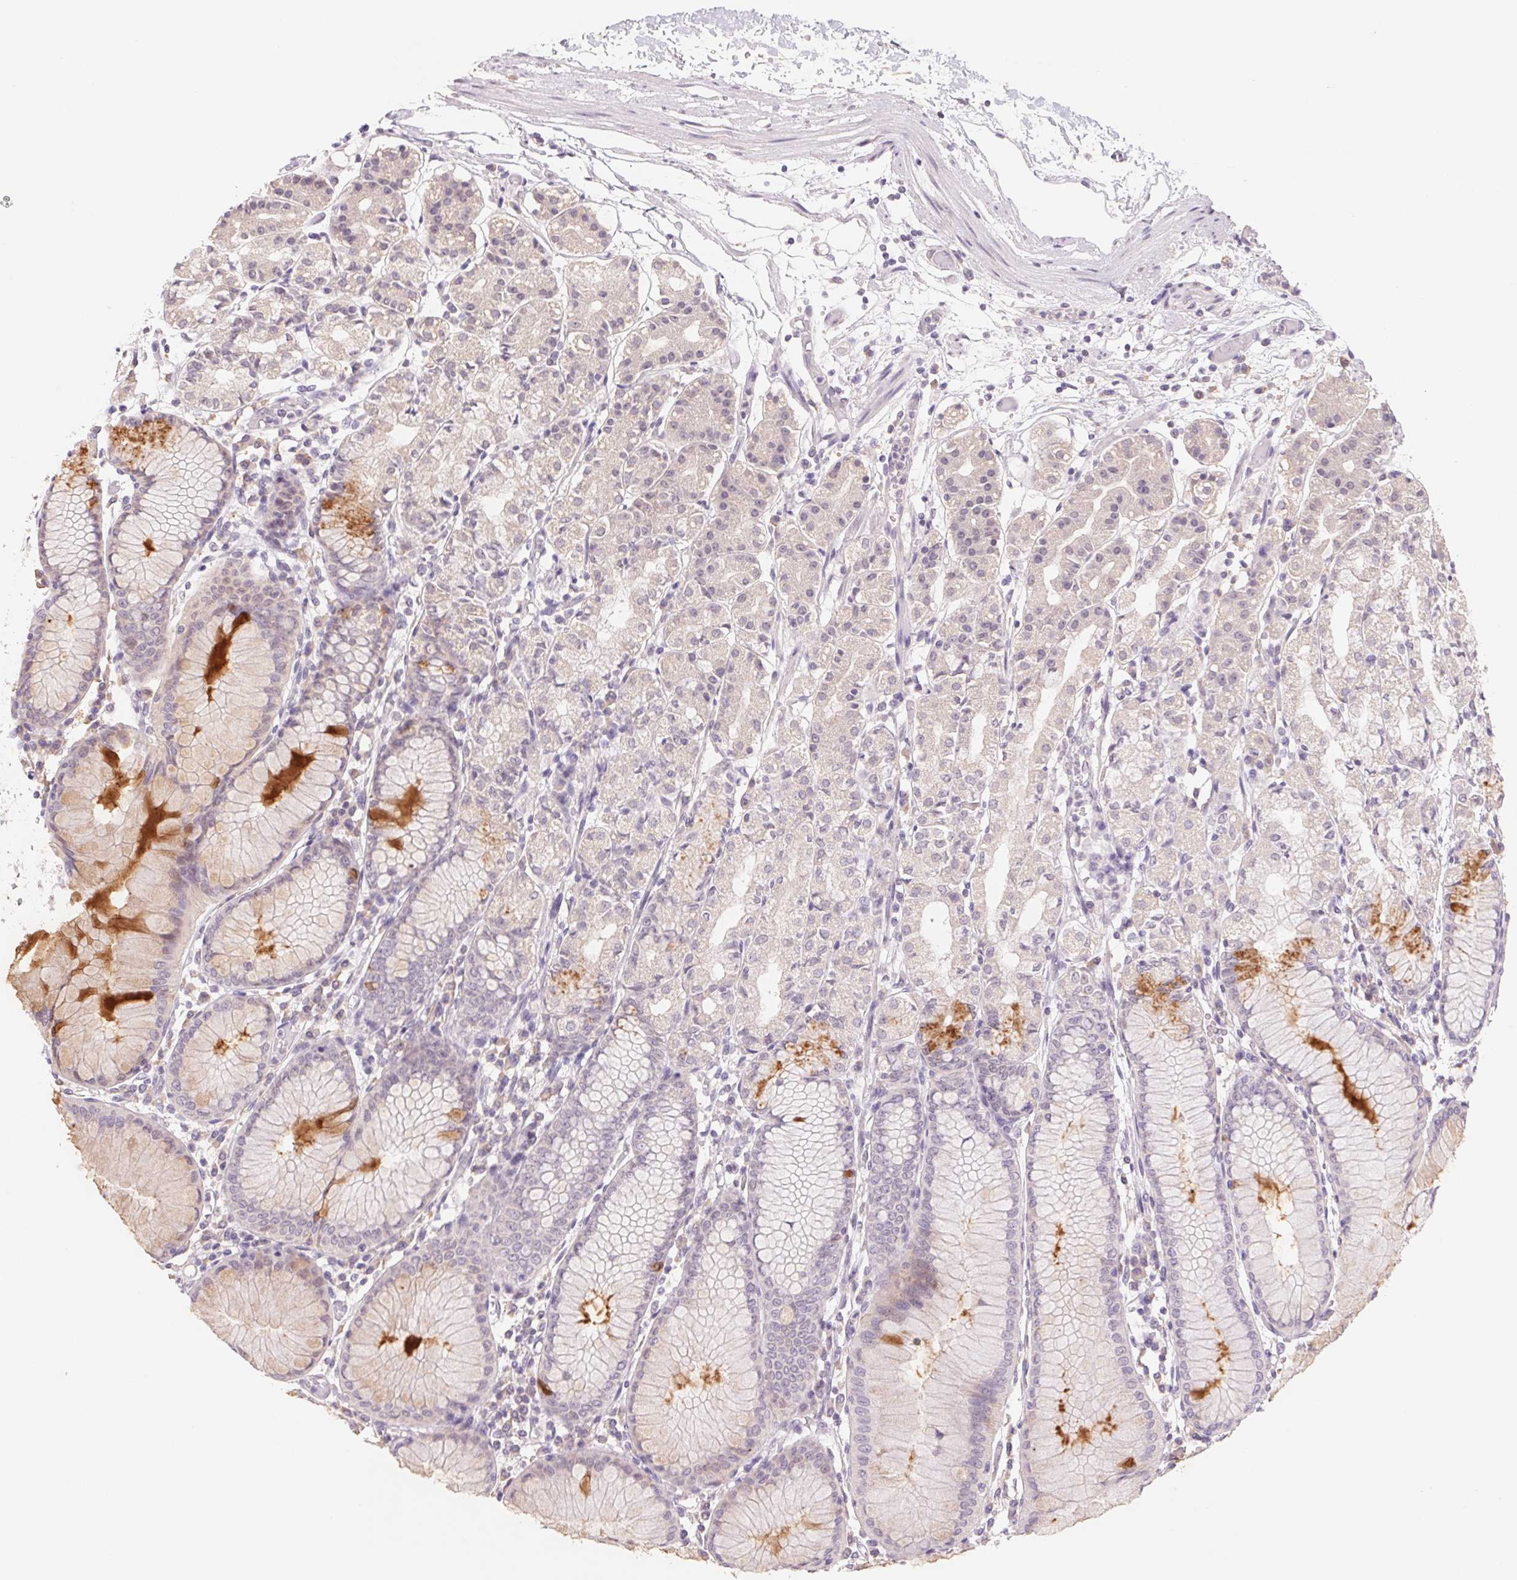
{"staining": {"intensity": "moderate", "quantity": "<25%", "location": "cytoplasmic/membranous"}, "tissue": "stomach", "cell_type": "Glandular cells", "image_type": "normal", "snomed": [{"axis": "morphology", "description": "Normal tissue, NOS"}, {"axis": "topography", "description": "Stomach"}], "caption": "About <25% of glandular cells in benign human stomach show moderate cytoplasmic/membranous protein positivity as visualized by brown immunohistochemical staining.", "gene": "PNMA8B", "patient": {"sex": "female", "age": 57}}